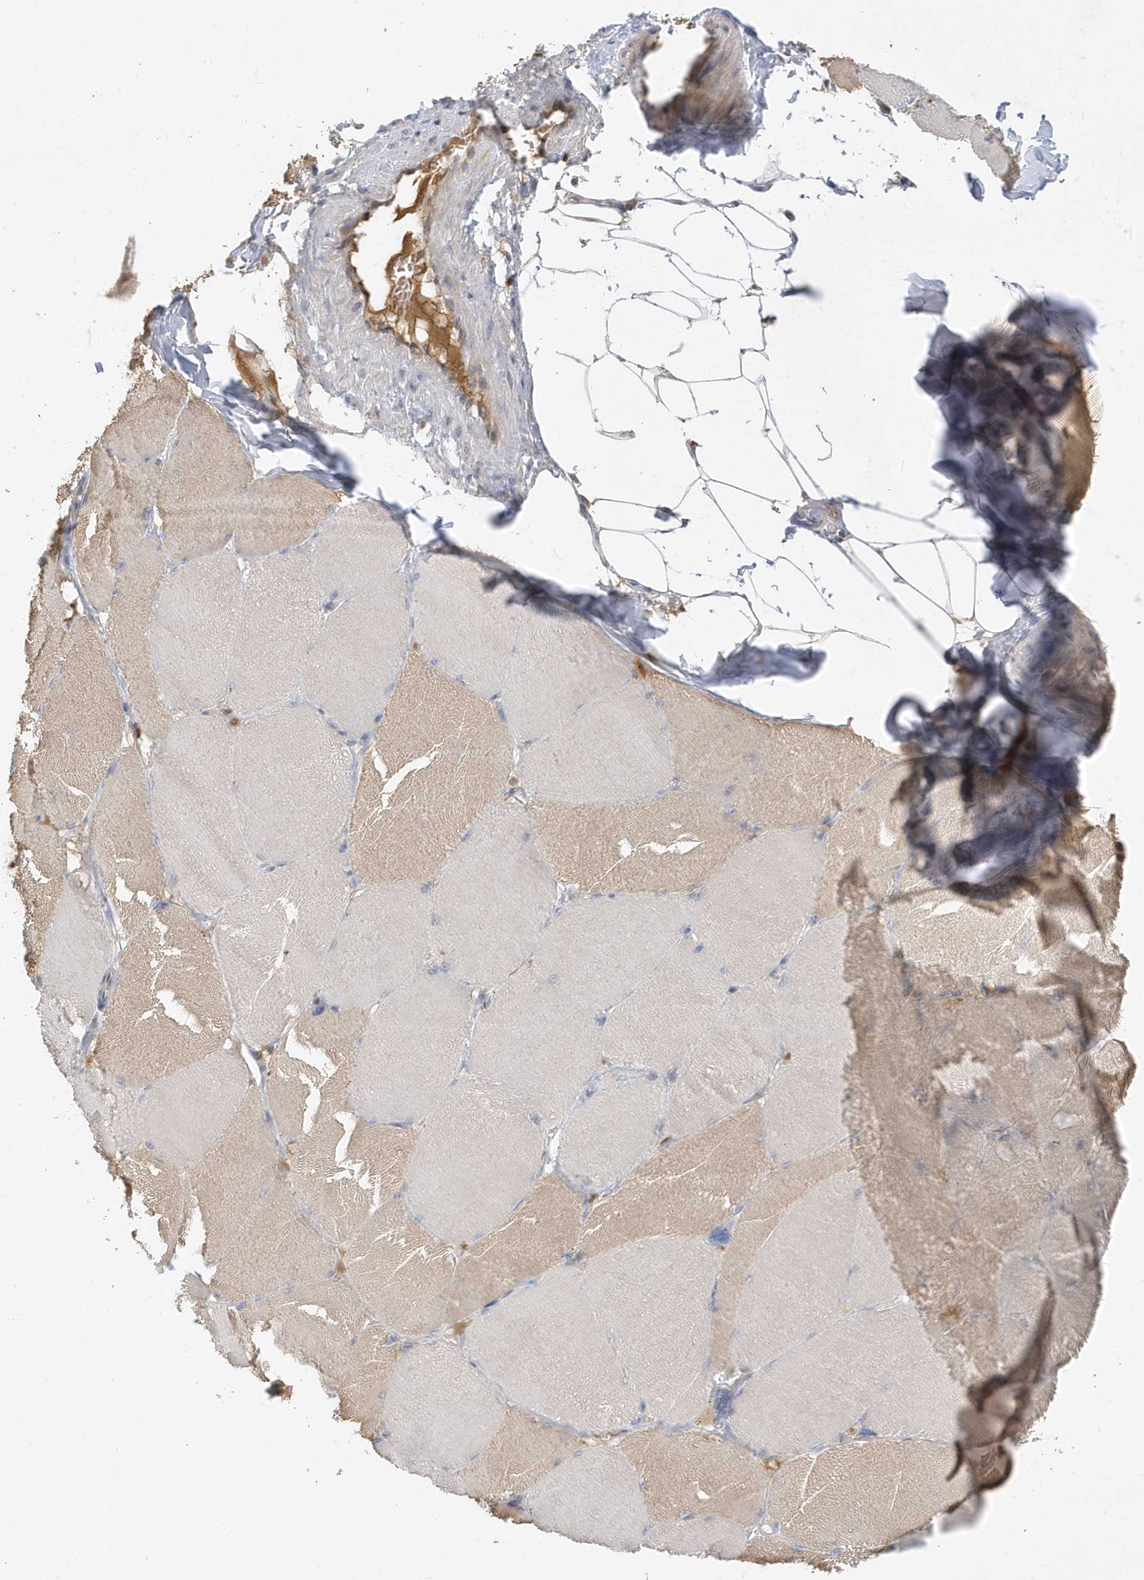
{"staining": {"intensity": "weak", "quantity": "25%-75%", "location": "cytoplasmic/membranous"}, "tissue": "skeletal muscle", "cell_type": "Myocytes", "image_type": "normal", "snomed": [{"axis": "morphology", "description": "Normal tissue, NOS"}, {"axis": "topography", "description": "Skin"}, {"axis": "topography", "description": "Skeletal muscle"}], "caption": "Protein staining displays weak cytoplasmic/membranous staining in approximately 25%-75% of myocytes in unremarkable skeletal muscle. The staining was performed using DAB to visualize the protein expression in brown, while the nuclei were stained in blue with hematoxylin (Magnification: 20x).", "gene": "DPP9", "patient": {"sex": "male", "age": 83}}